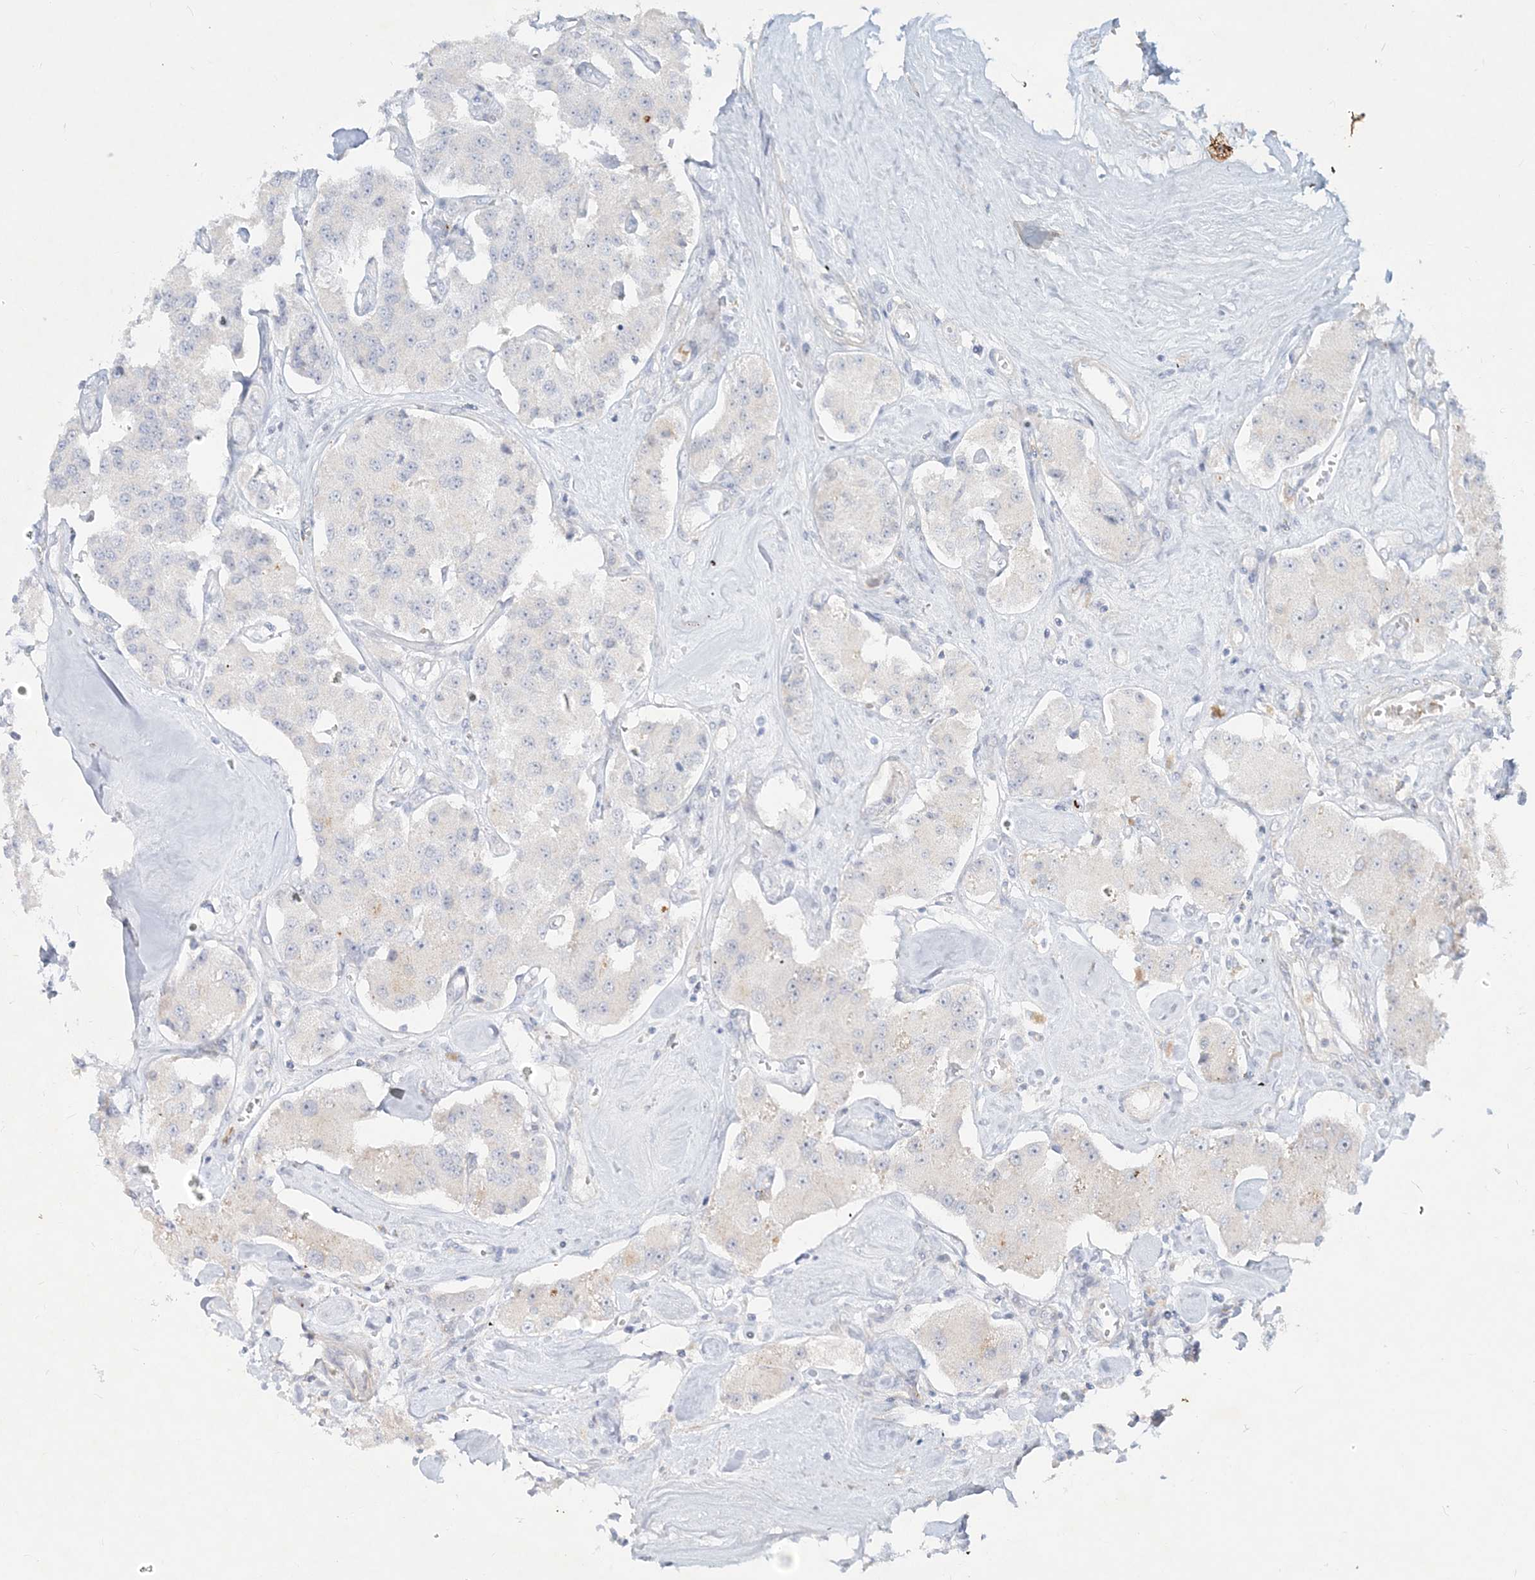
{"staining": {"intensity": "negative", "quantity": "none", "location": "none"}, "tissue": "carcinoid", "cell_type": "Tumor cells", "image_type": "cancer", "snomed": [{"axis": "morphology", "description": "Carcinoid, malignant, NOS"}, {"axis": "topography", "description": "Pancreas"}], "caption": "There is no significant staining in tumor cells of carcinoid. (IHC, brightfield microscopy, high magnification).", "gene": "DNAH5", "patient": {"sex": "male", "age": 41}}